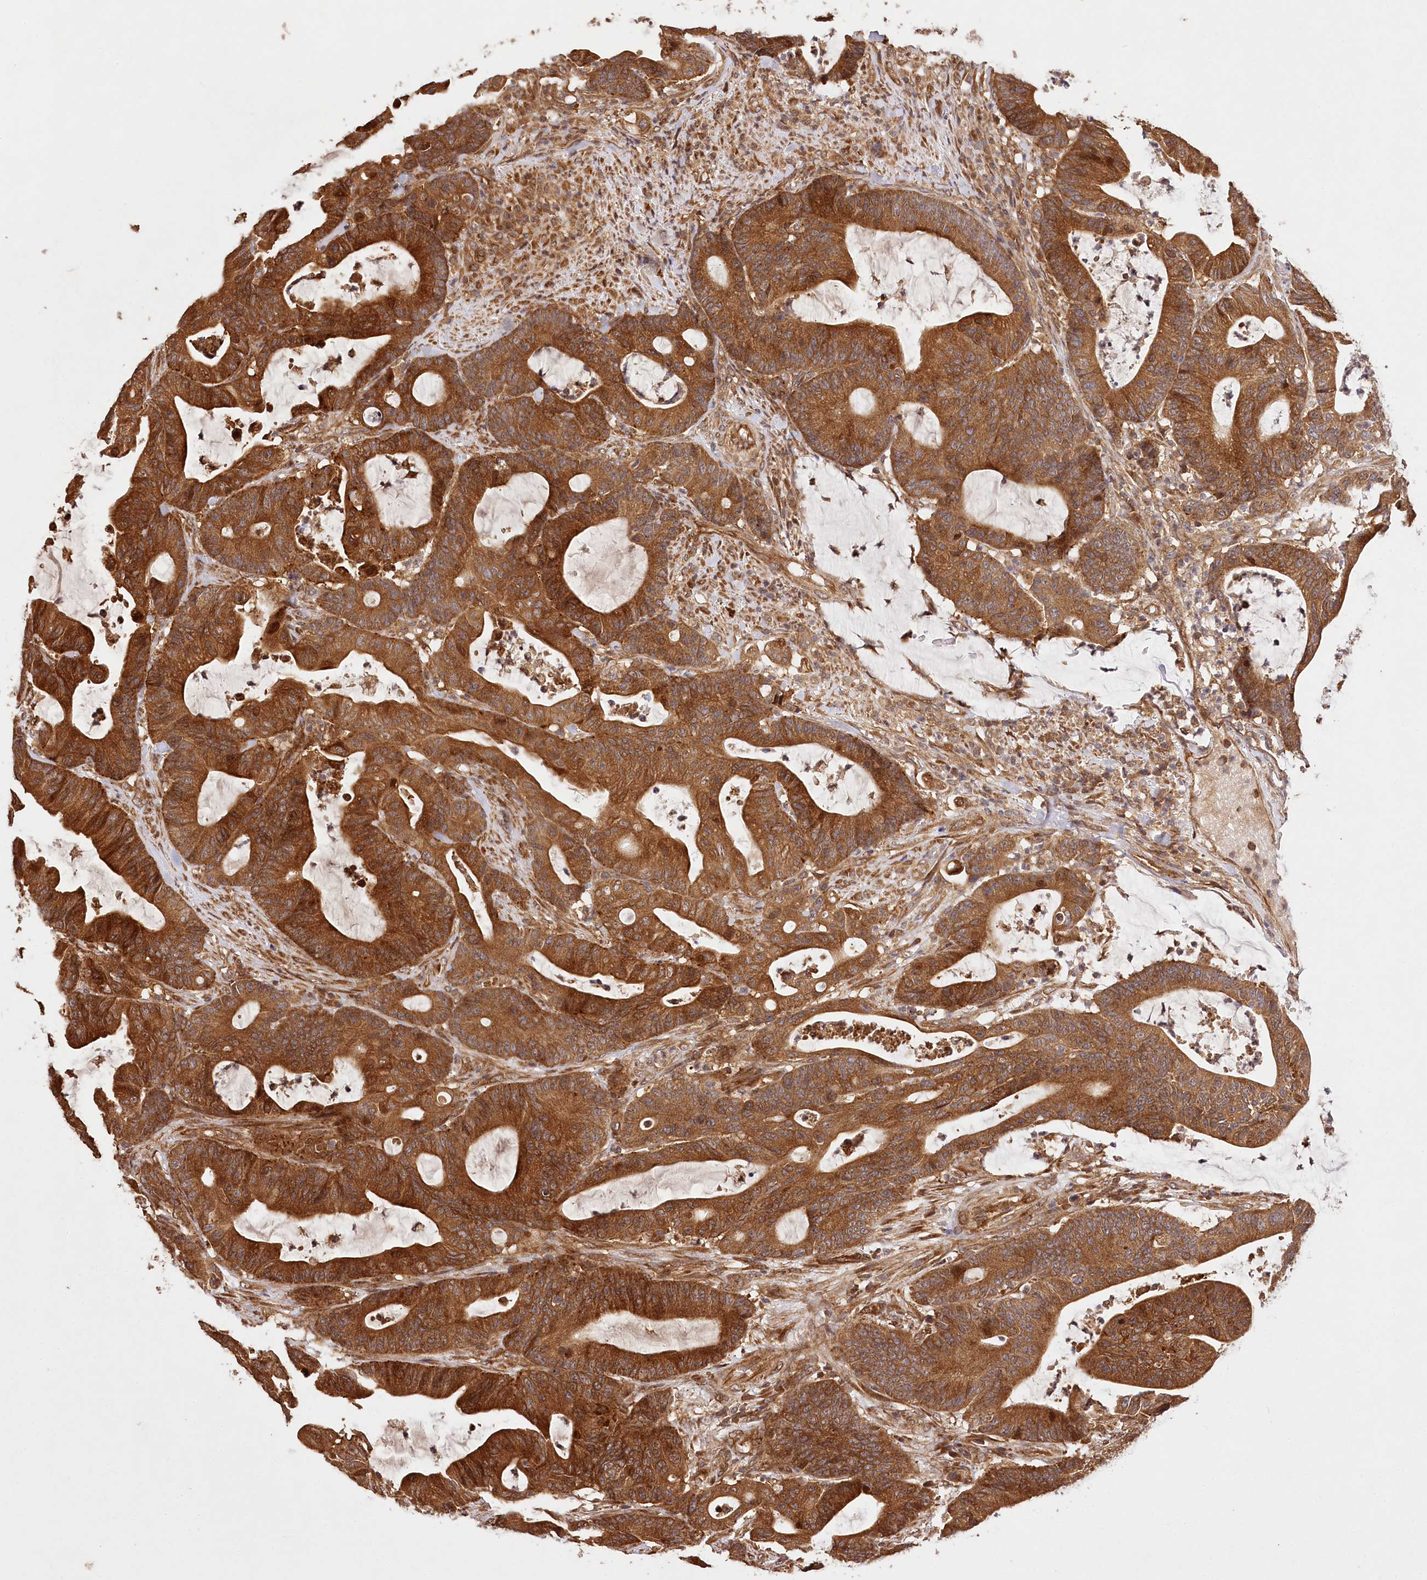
{"staining": {"intensity": "strong", "quantity": ">75%", "location": "cytoplasmic/membranous"}, "tissue": "colorectal cancer", "cell_type": "Tumor cells", "image_type": "cancer", "snomed": [{"axis": "morphology", "description": "Adenocarcinoma, NOS"}, {"axis": "topography", "description": "Colon"}], "caption": "There is high levels of strong cytoplasmic/membranous staining in tumor cells of adenocarcinoma (colorectal), as demonstrated by immunohistochemical staining (brown color).", "gene": "LSS", "patient": {"sex": "female", "age": 84}}